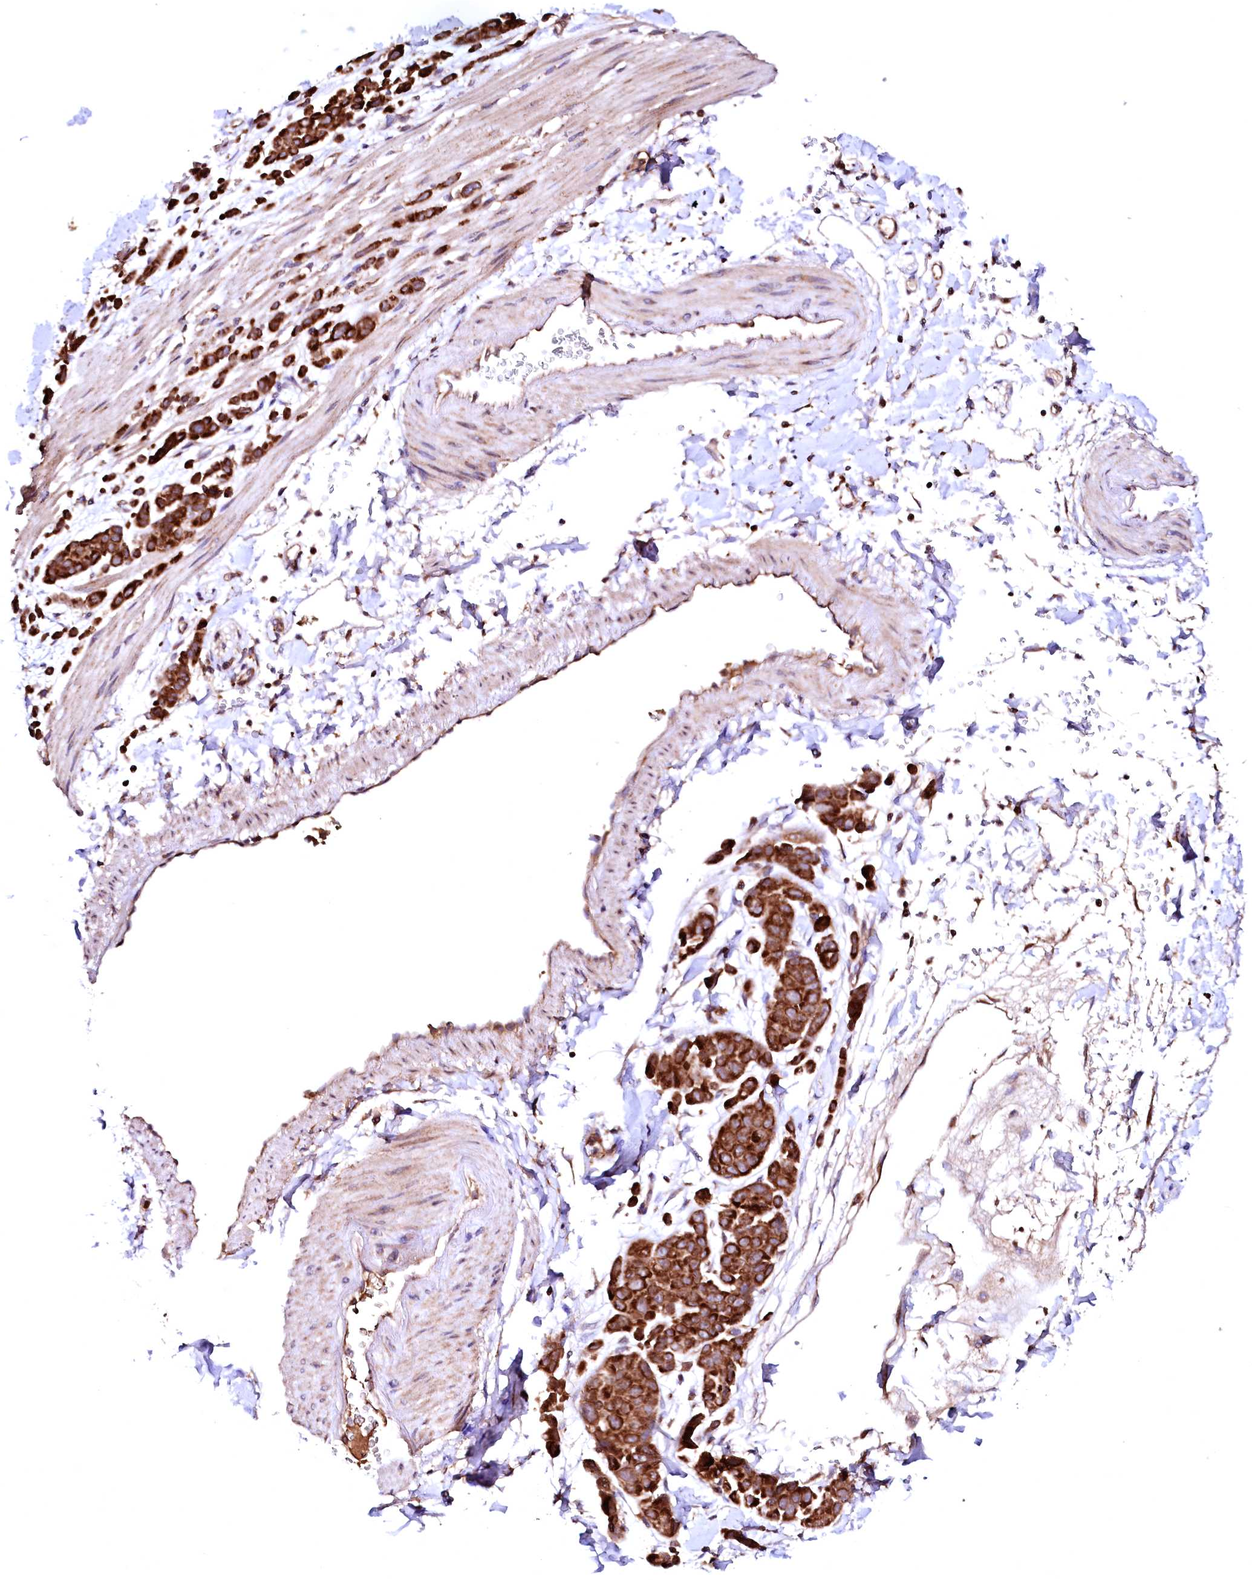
{"staining": {"intensity": "strong", "quantity": ">75%", "location": "cytoplasmic/membranous"}, "tissue": "pancreatic cancer", "cell_type": "Tumor cells", "image_type": "cancer", "snomed": [{"axis": "morphology", "description": "Normal tissue, NOS"}, {"axis": "morphology", "description": "Adenocarcinoma, NOS"}, {"axis": "topography", "description": "Pancreas"}], "caption": "This micrograph displays pancreatic adenocarcinoma stained with IHC to label a protein in brown. The cytoplasmic/membranous of tumor cells show strong positivity for the protein. Nuclei are counter-stained blue.", "gene": "ST3GAL1", "patient": {"sex": "female", "age": 64}}